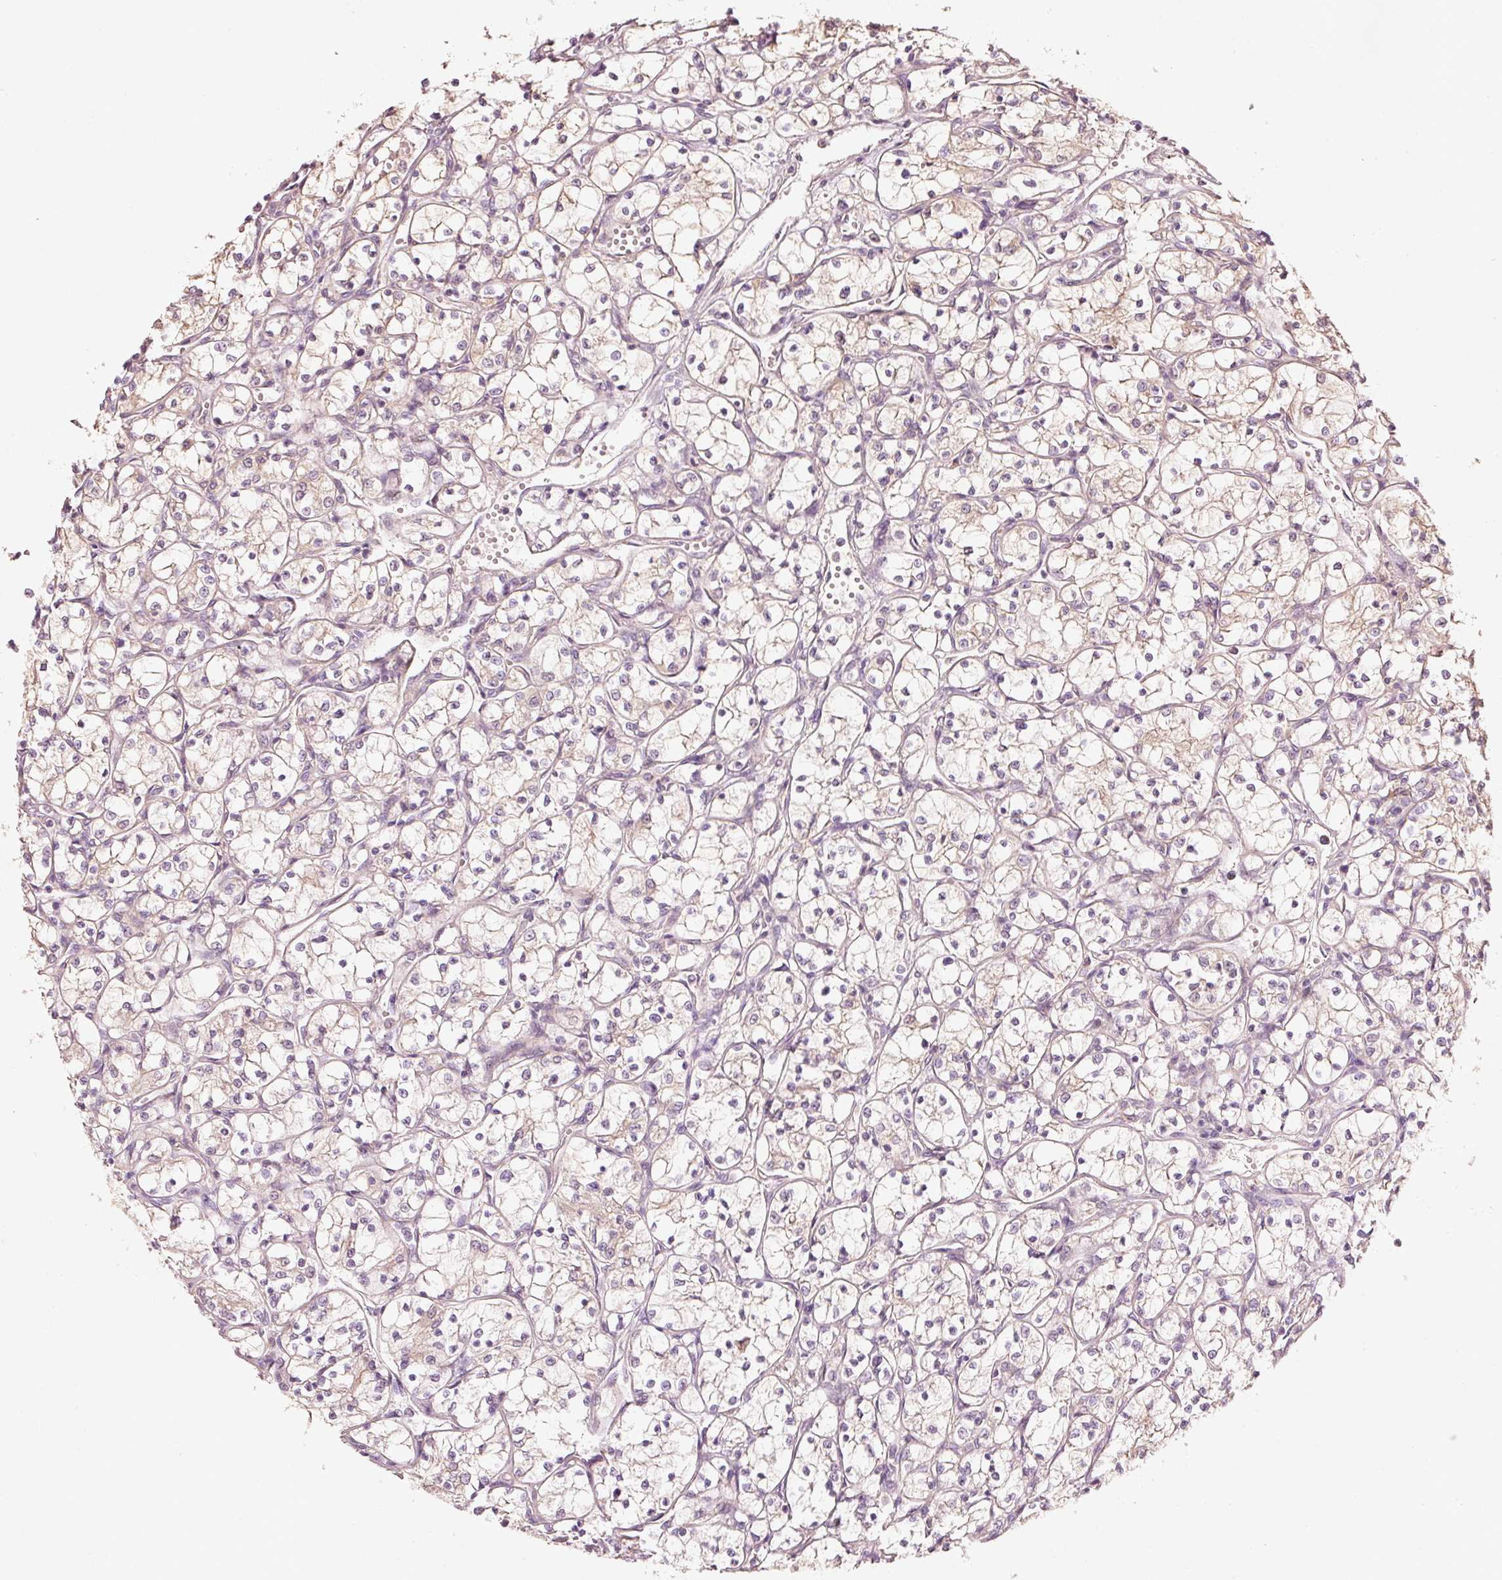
{"staining": {"intensity": "weak", "quantity": "25%-75%", "location": "cytoplasmic/membranous"}, "tissue": "renal cancer", "cell_type": "Tumor cells", "image_type": "cancer", "snomed": [{"axis": "morphology", "description": "Adenocarcinoma, NOS"}, {"axis": "topography", "description": "Kidney"}], "caption": "Protein expression by immunohistochemistry shows weak cytoplasmic/membranous positivity in approximately 25%-75% of tumor cells in renal cancer.", "gene": "MAP10", "patient": {"sex": "female", "age": 69}}